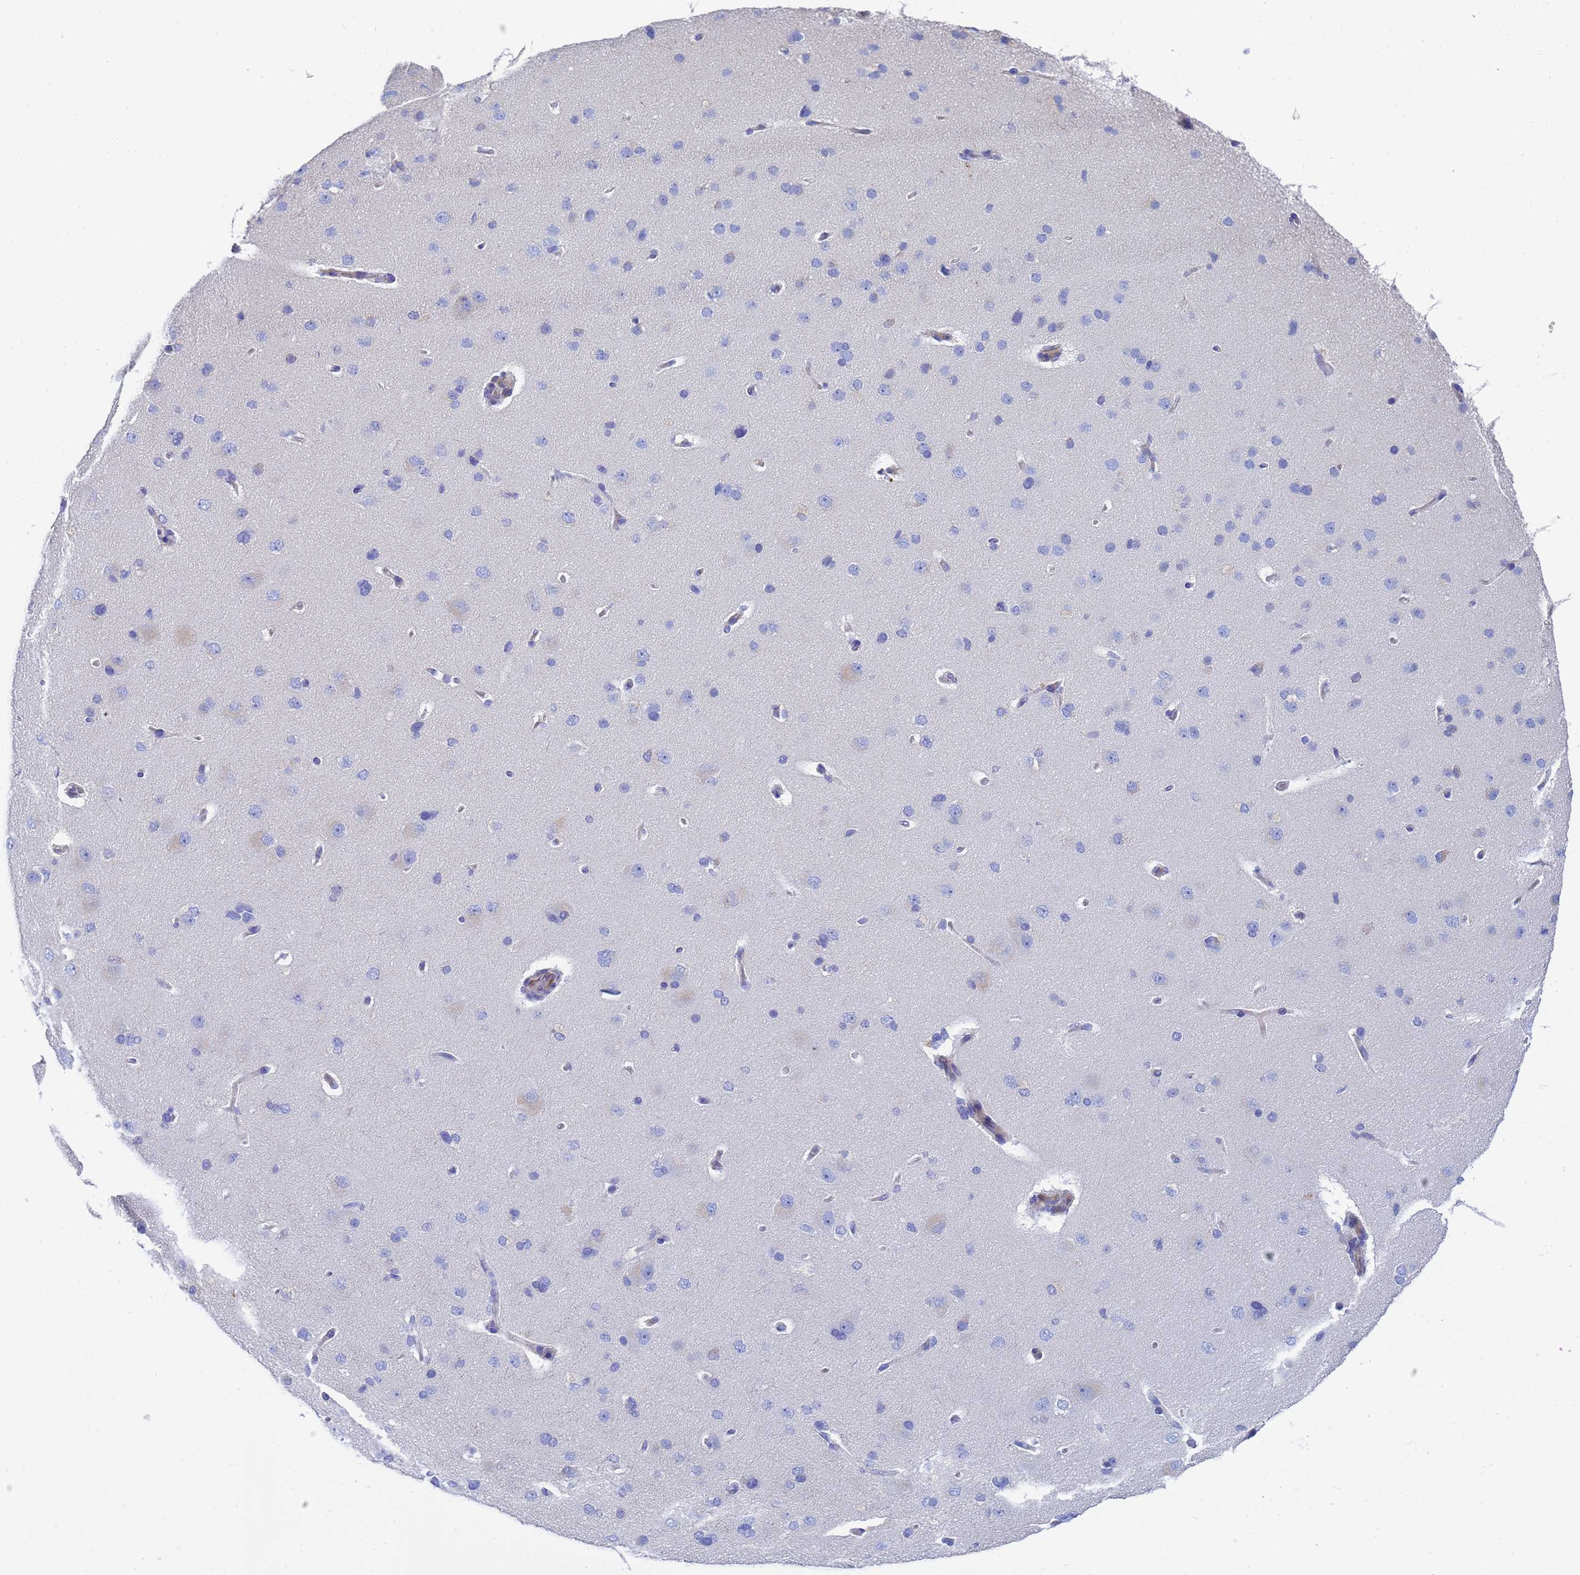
{"staining": {"intensity": "moderate", "quantity": "<25%", "location": "cytoplasmic/membranous"}, "tissue": "cerebral cortex", "cell_type": "Endothelial cells", "image_type": "normal", "snomed": [{"axis": "morphology", "description": "Normal tissue, NOS"}, {"axis": "topography", "description": "Cerebral cortex"}], "caption": "IHC histopathology image of normal cerebral cortex stained for a protein (brown), which exhibits low levels of moderate cytoplasmic/membranous expression in about <25% of endothelial cells.", "gene": "GCHFR", "patient": {"sex": "male", "age": 62}}